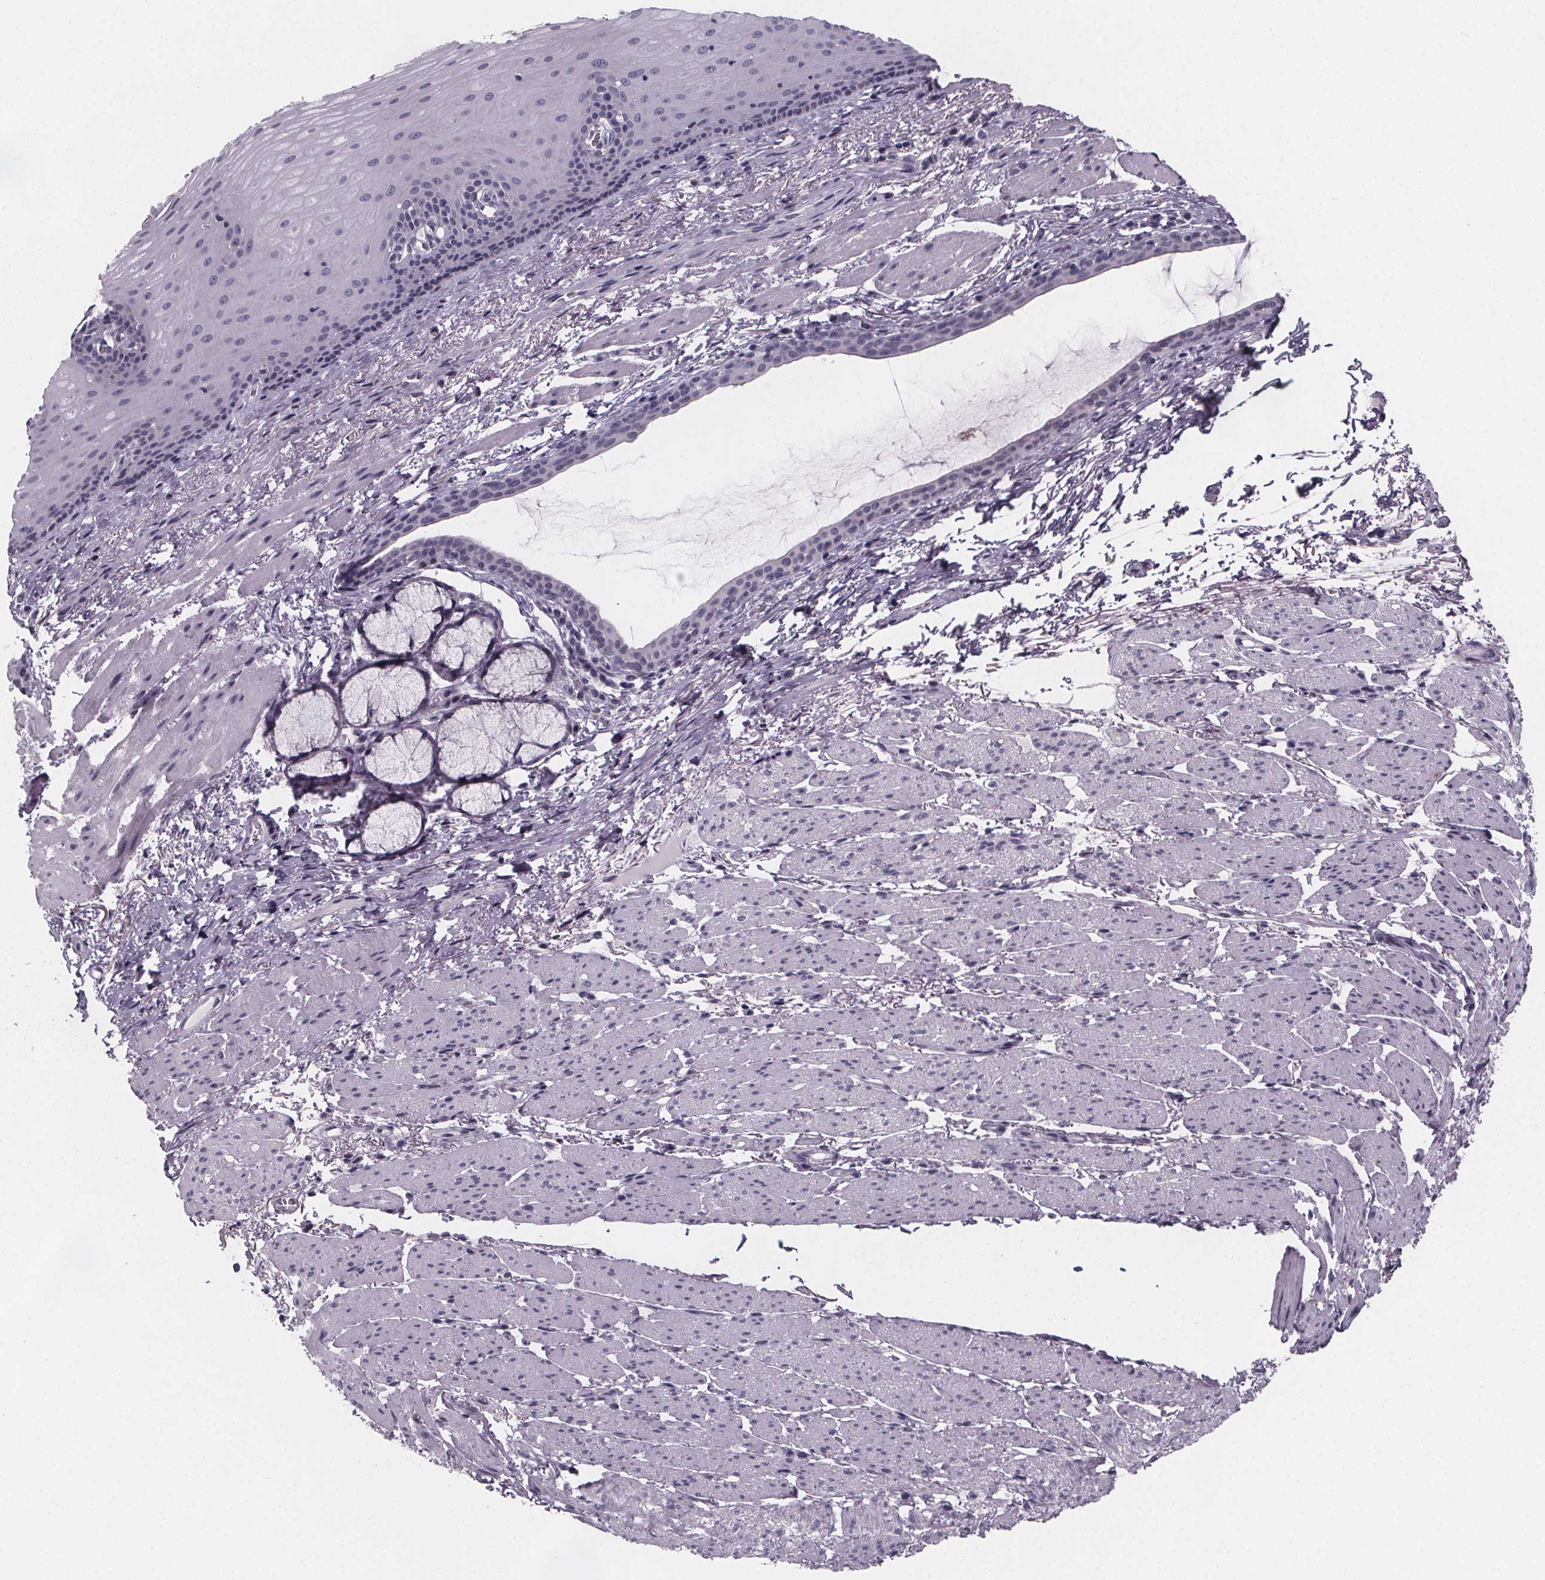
{"staining": {"intensity": "negative", "quantity": "none", "location": "none"}, "tissue": "esophagus", "cell_type": "Squamous epithelial cells", "image_type": "normal", "snomed": [{"axis": "morphology", "description": "Normal tissue, NOS"}, {"axis": "topography", "description": "Esophagus"}], "caption": "Squamous epithelial cells are negative for brown protein staining in unremarkable esophagus. (Brightfield microscopy of DAB immunohistochemistry at high magnification).", "gene": "PAH", "patient": {"sex": "male", "age": 76}}